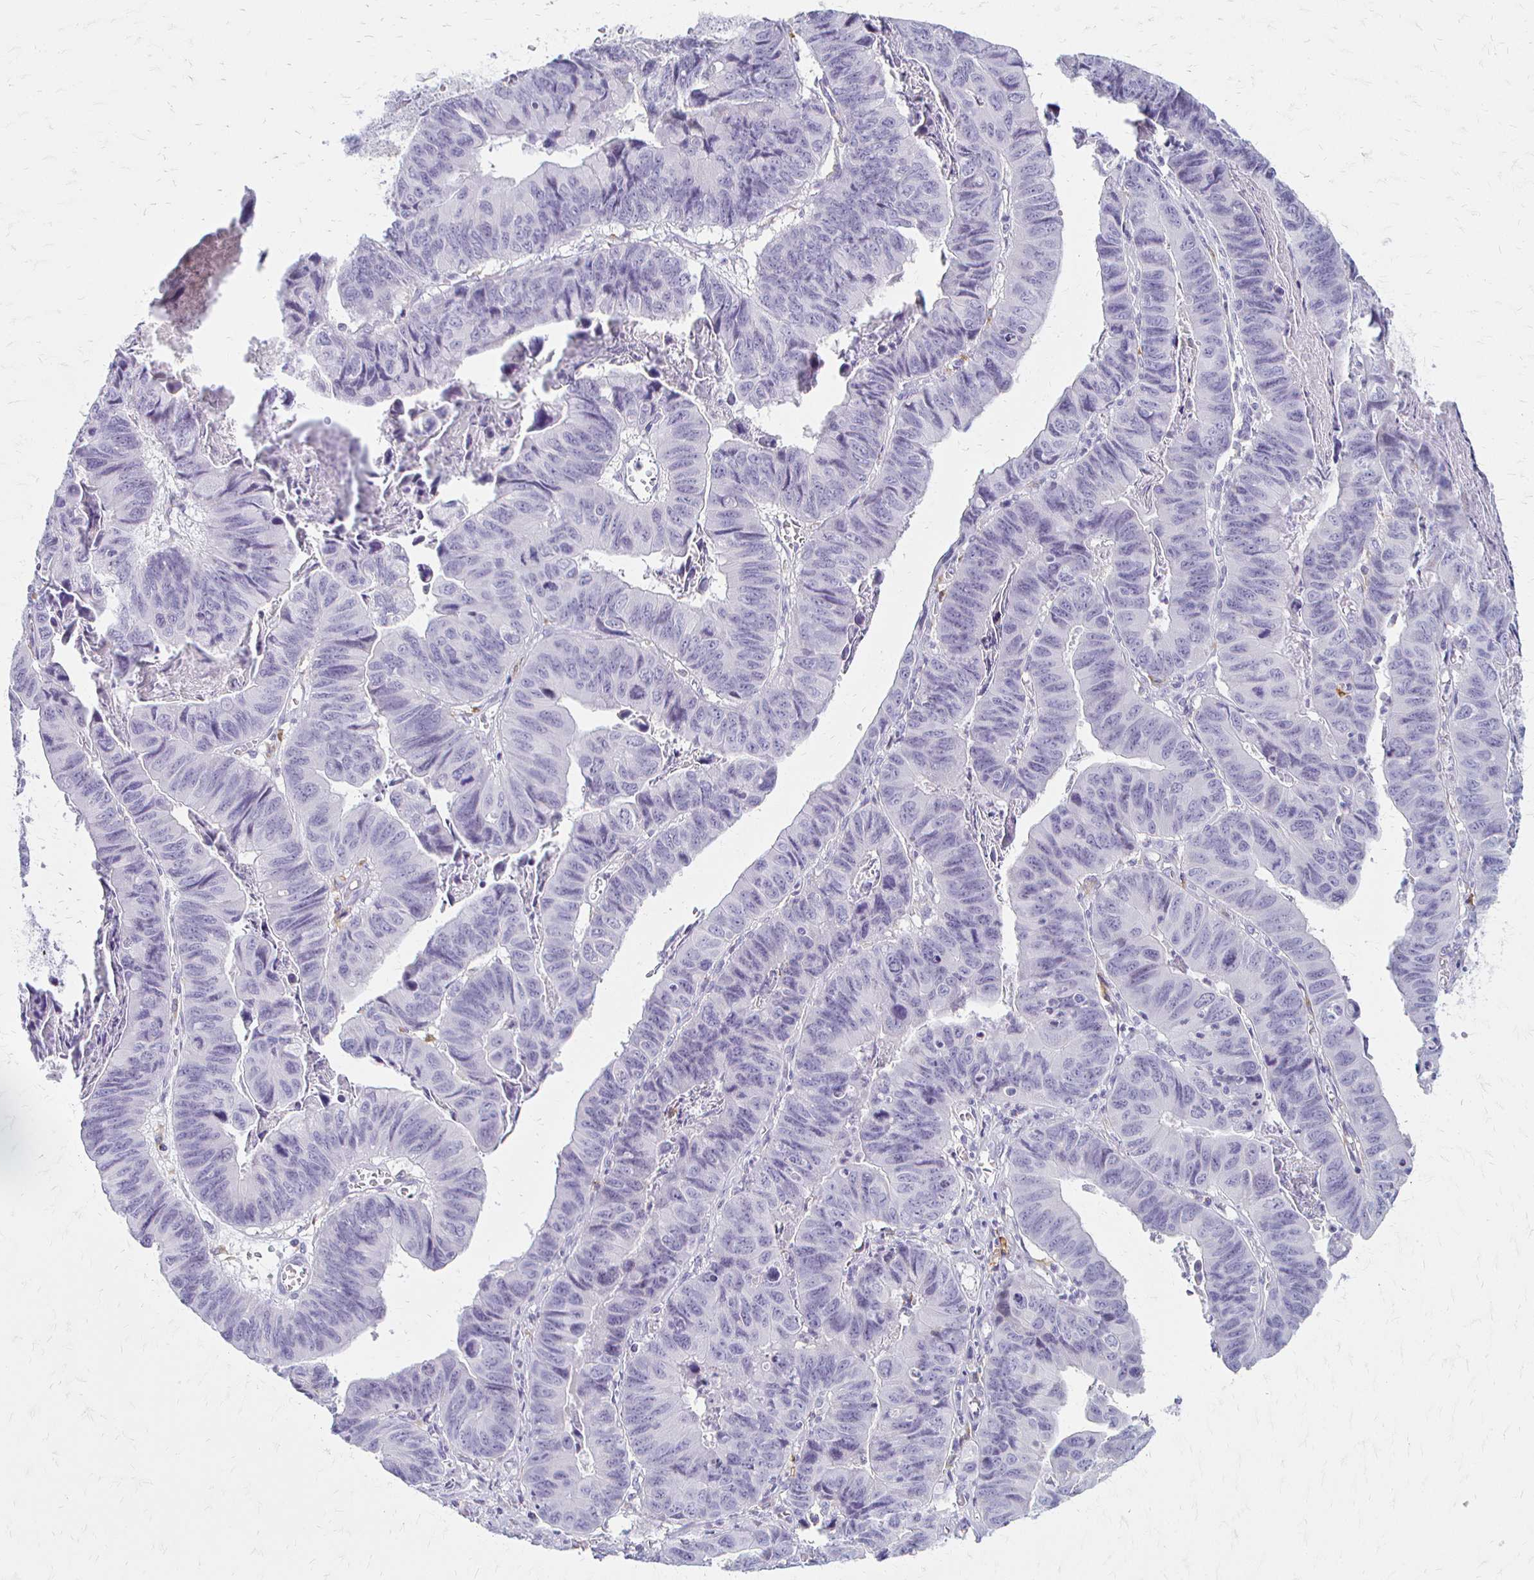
{"staining": {"intensity": "negative", "quantity": "none", "location": "none"}, "tissue": "stomach cancer", "cell_type": "Tumor cells", "image_type": "cancer", "snomed": [{"axis": "morphology", "description": "Adenocarcinoma, NOS"}, {"axis": "topography", "description": "Stomach, lower"}], "caption": "Stomach adenocarcinoma stained for a protein using immunohistochemistry (IHC) demonstrates no expression tumor cells.", "gene": "ACP5", "patient": {"sex": "male", "age": 77}}